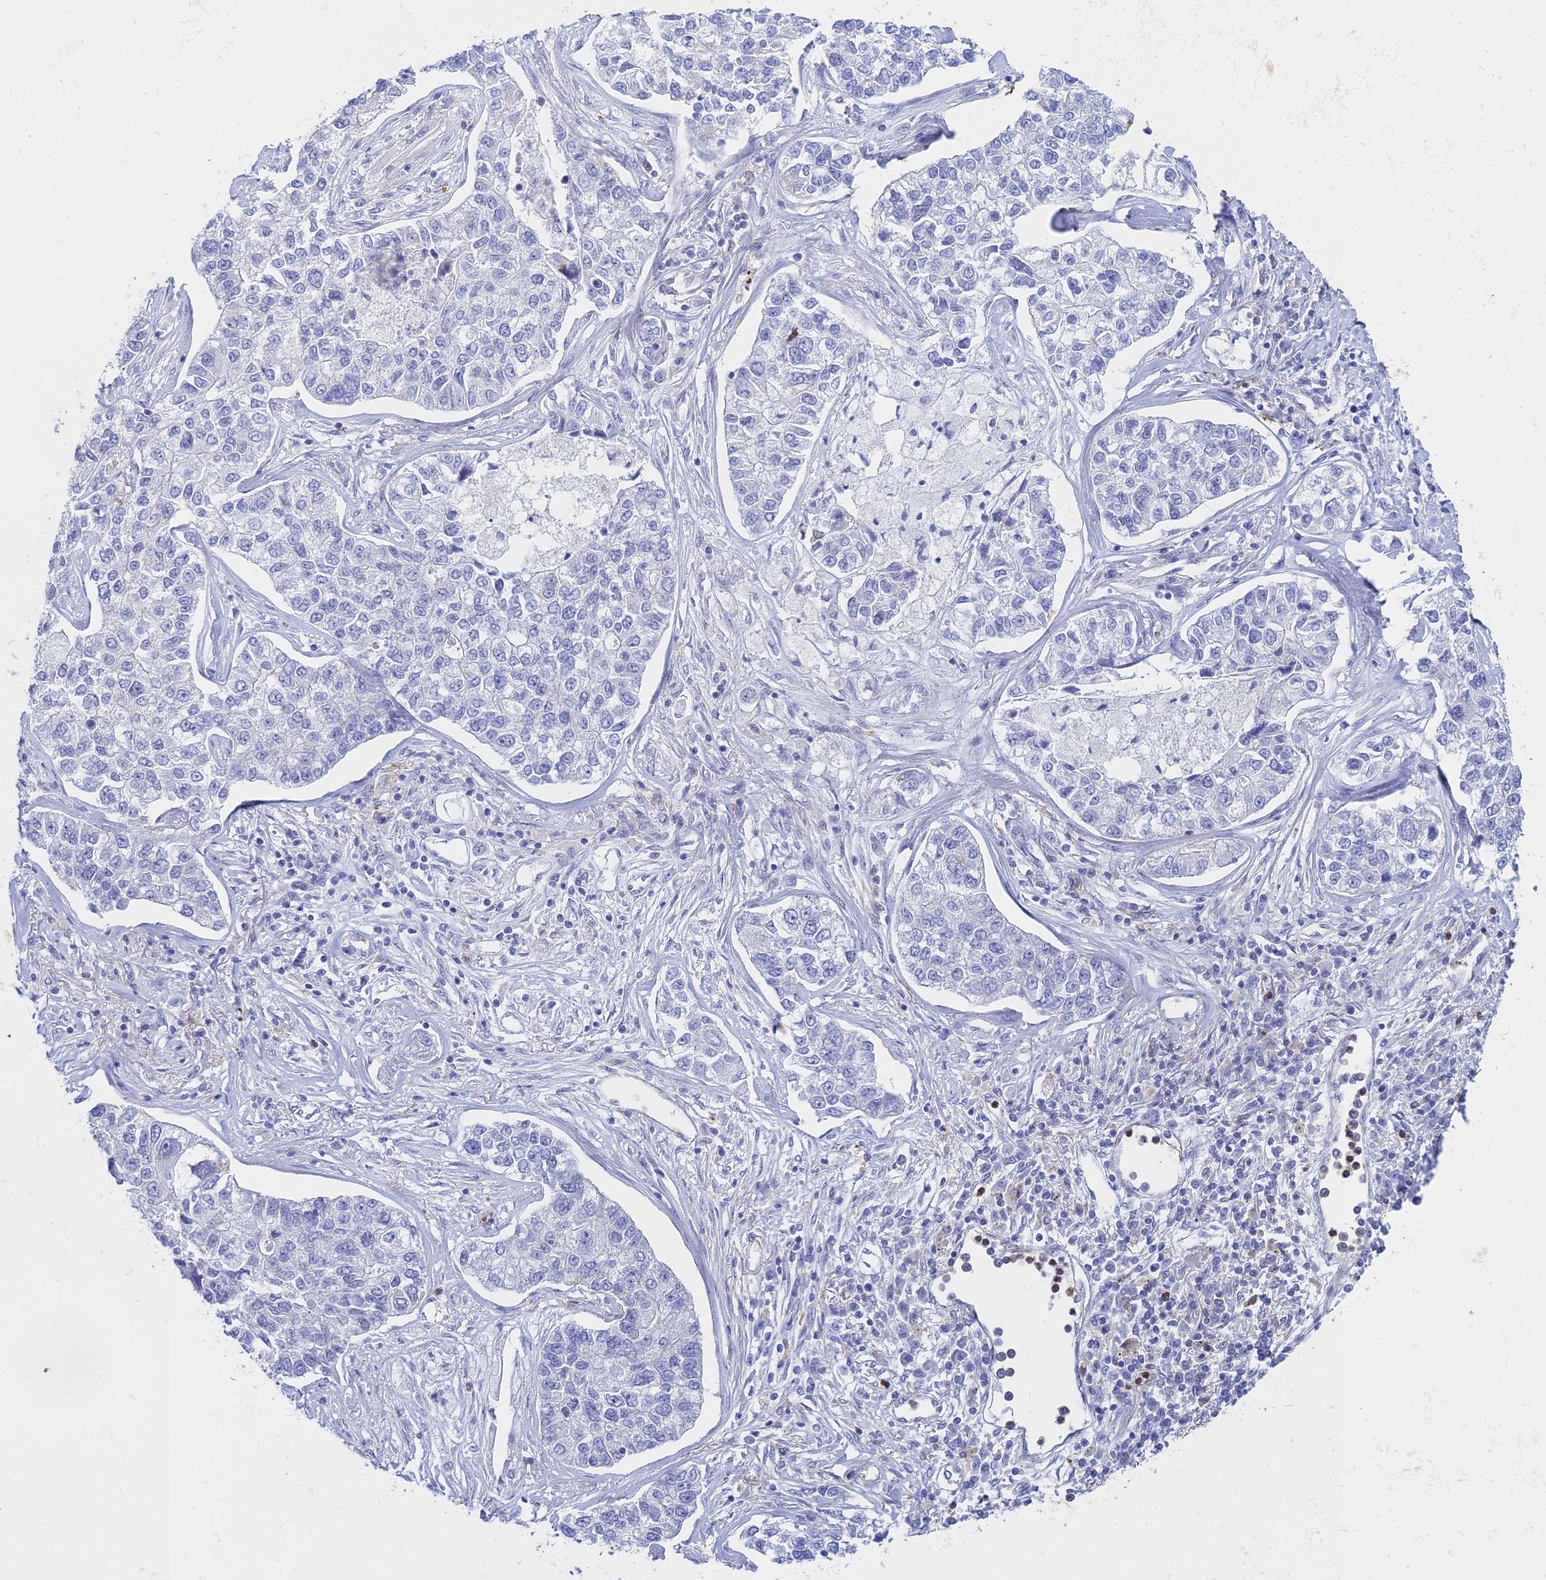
{"staining": {"intensity": "negative", "quantity": "none", "location": "none"}, "tissue": "lung cancer", "cell_type": "Tumor cells", "image_type": "cancer", "snomed": [{"axis": "morphology", "description": "Adenocarcinoma, NOS"}, {"axis": "topography", "description": "Lung"}], "caption": "Immunohistochemistry histopathology image of adenocarcinoma (lung) stained for a protein (brown), which demonstrates no staining in tumor cells. (DAB (3,3'-diaminobenzidine) IHC, high magnification).", "gene": "STRN4", "patient": {"sex": "male", "age": 49}}